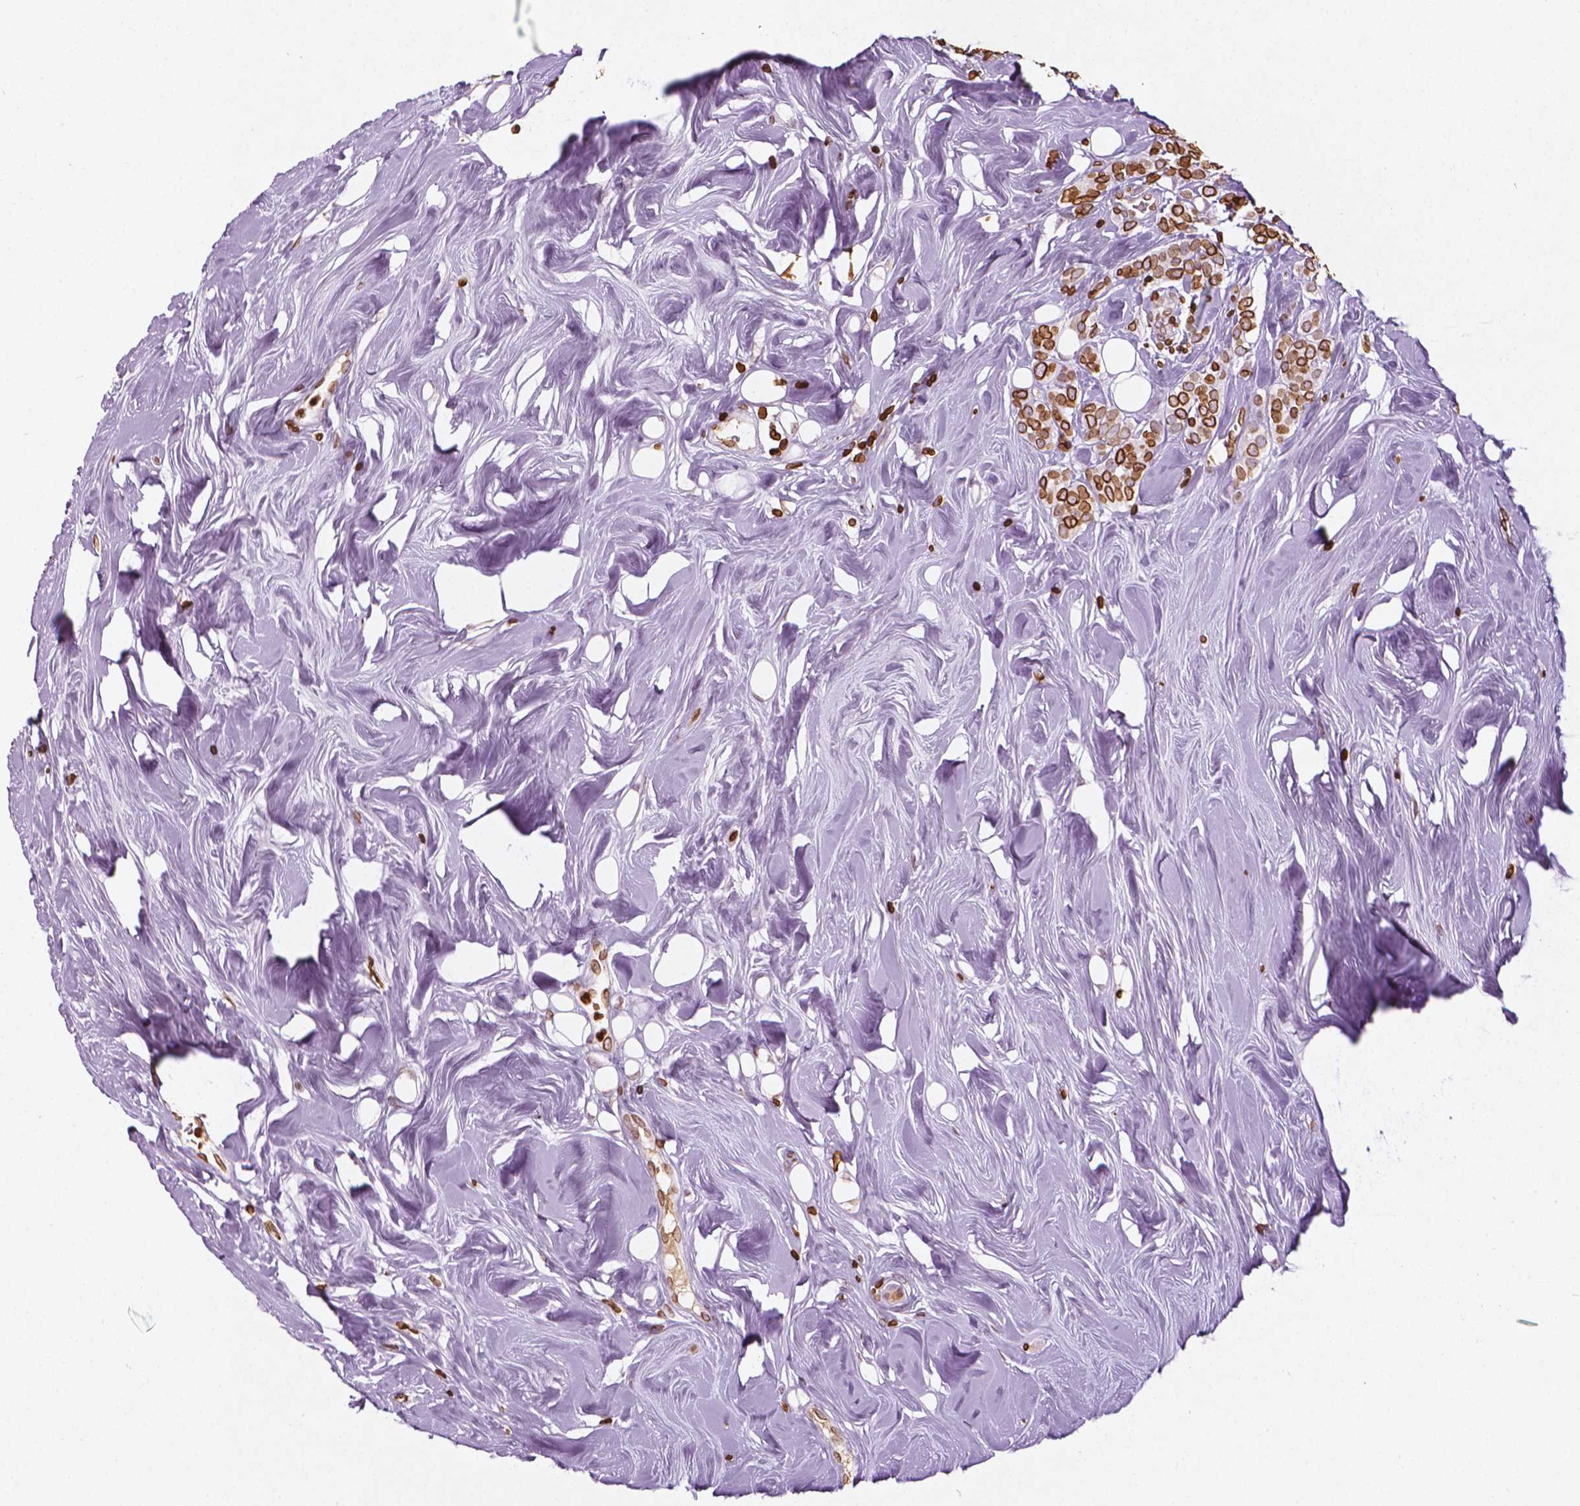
{"staining": {"intensity": "strong", "quantity": ">75%", "location": "cytoplasmic/membranous,nuclear"}, "tissue": "breast cancer", "cell_type": "Tumor cells", "image_type": "cancer", "snomed": [{"axis": "morphology", "description": "Lobular carcinoma"}, {"axis": "topography", "description": "Breast"}], "caption": "This is an image of IHC staining of breast cancer (lobular carcinoma), which shows strong expression in the cytoplasmic/membranous and nuclear of tumor cells.", "gene": "LMNB1", "patient": {"sex": "female", "age": 49}}